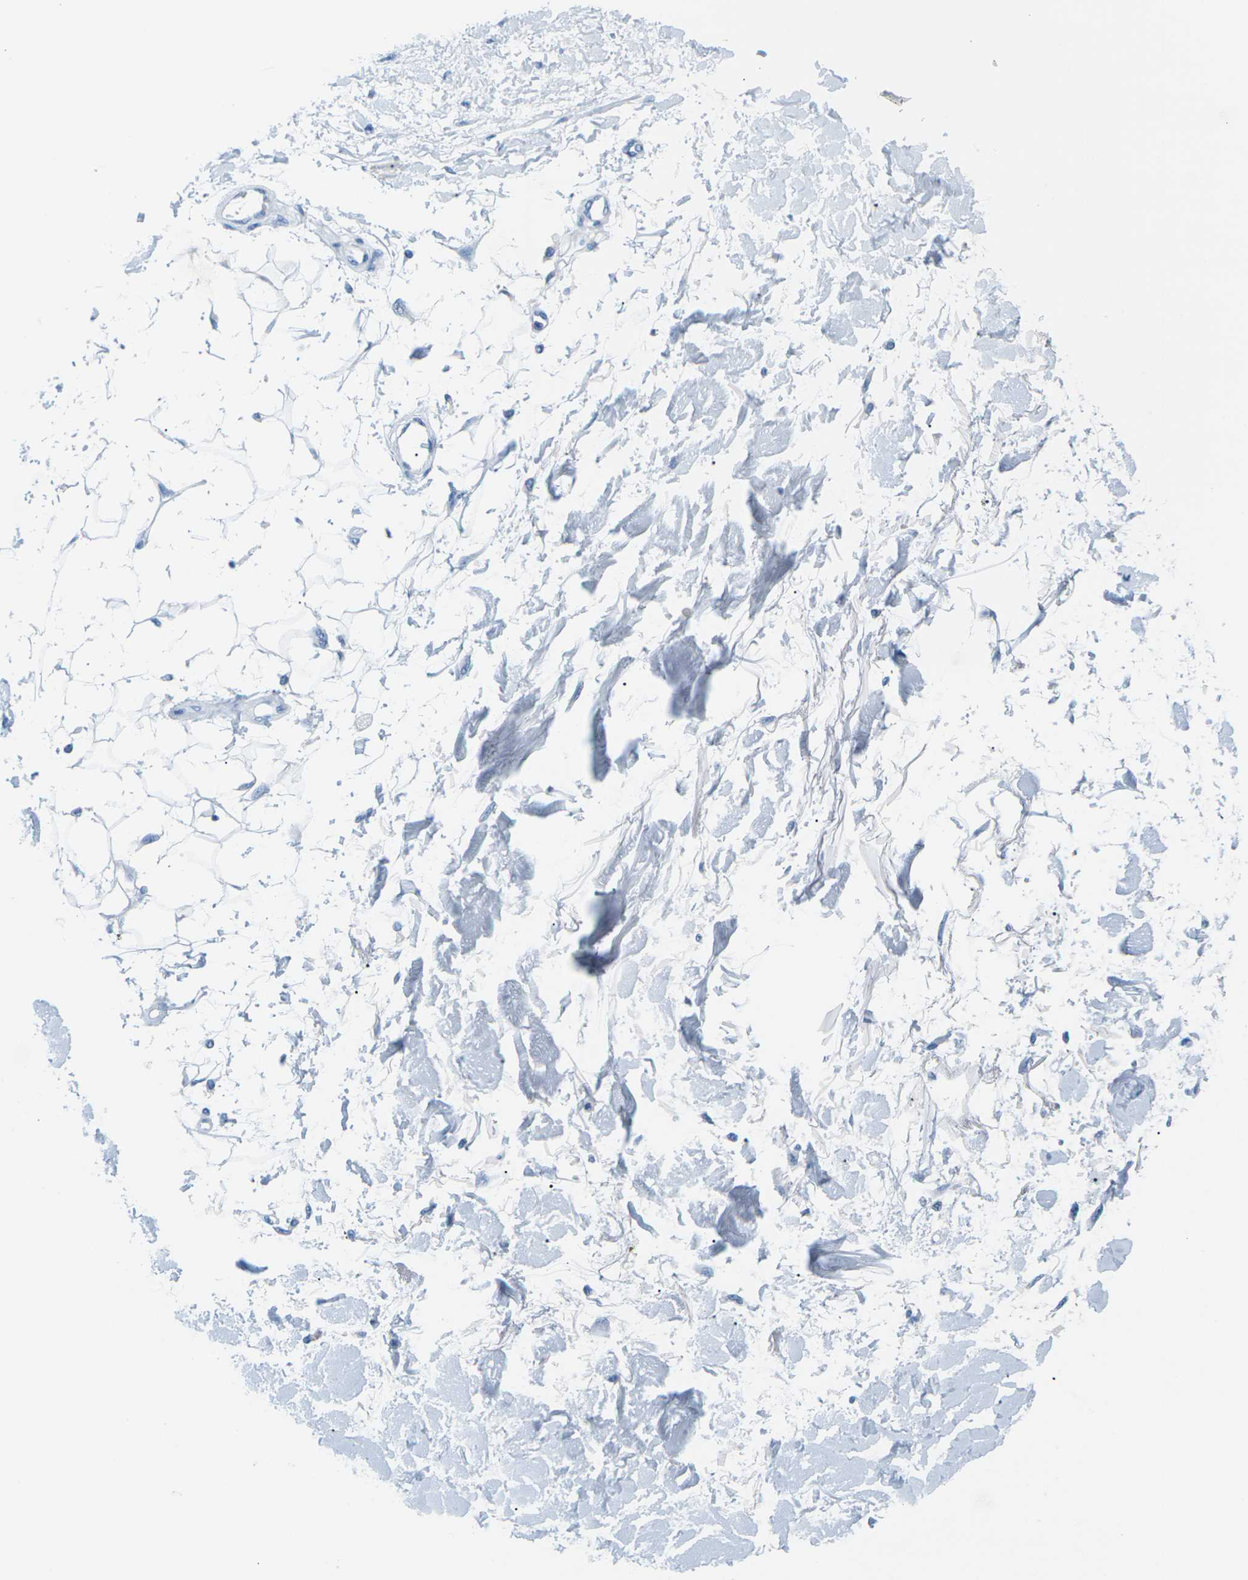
{"staining": {"intensity": "negative", "quantity": "none", "location": "none"}, "tissue": "adipose tissue", "cell_type": "Adipocytes", "image_type": "normal", "snomed": [{"axis": "morphology", "description": "Squamous cell carcinoma, NOS"}, {"axis": "topography", "description": "Skin"}], "caption": "IHC histopathology image of unremarkable human adipose tissue stained for a protein (brown), which exhibits no staining in adipocytes. (DAB immunohistochemistry with hematoxylin counter stain).", "gene": "SLC12A1", "patient": {"sex": "male", "age": 83}}